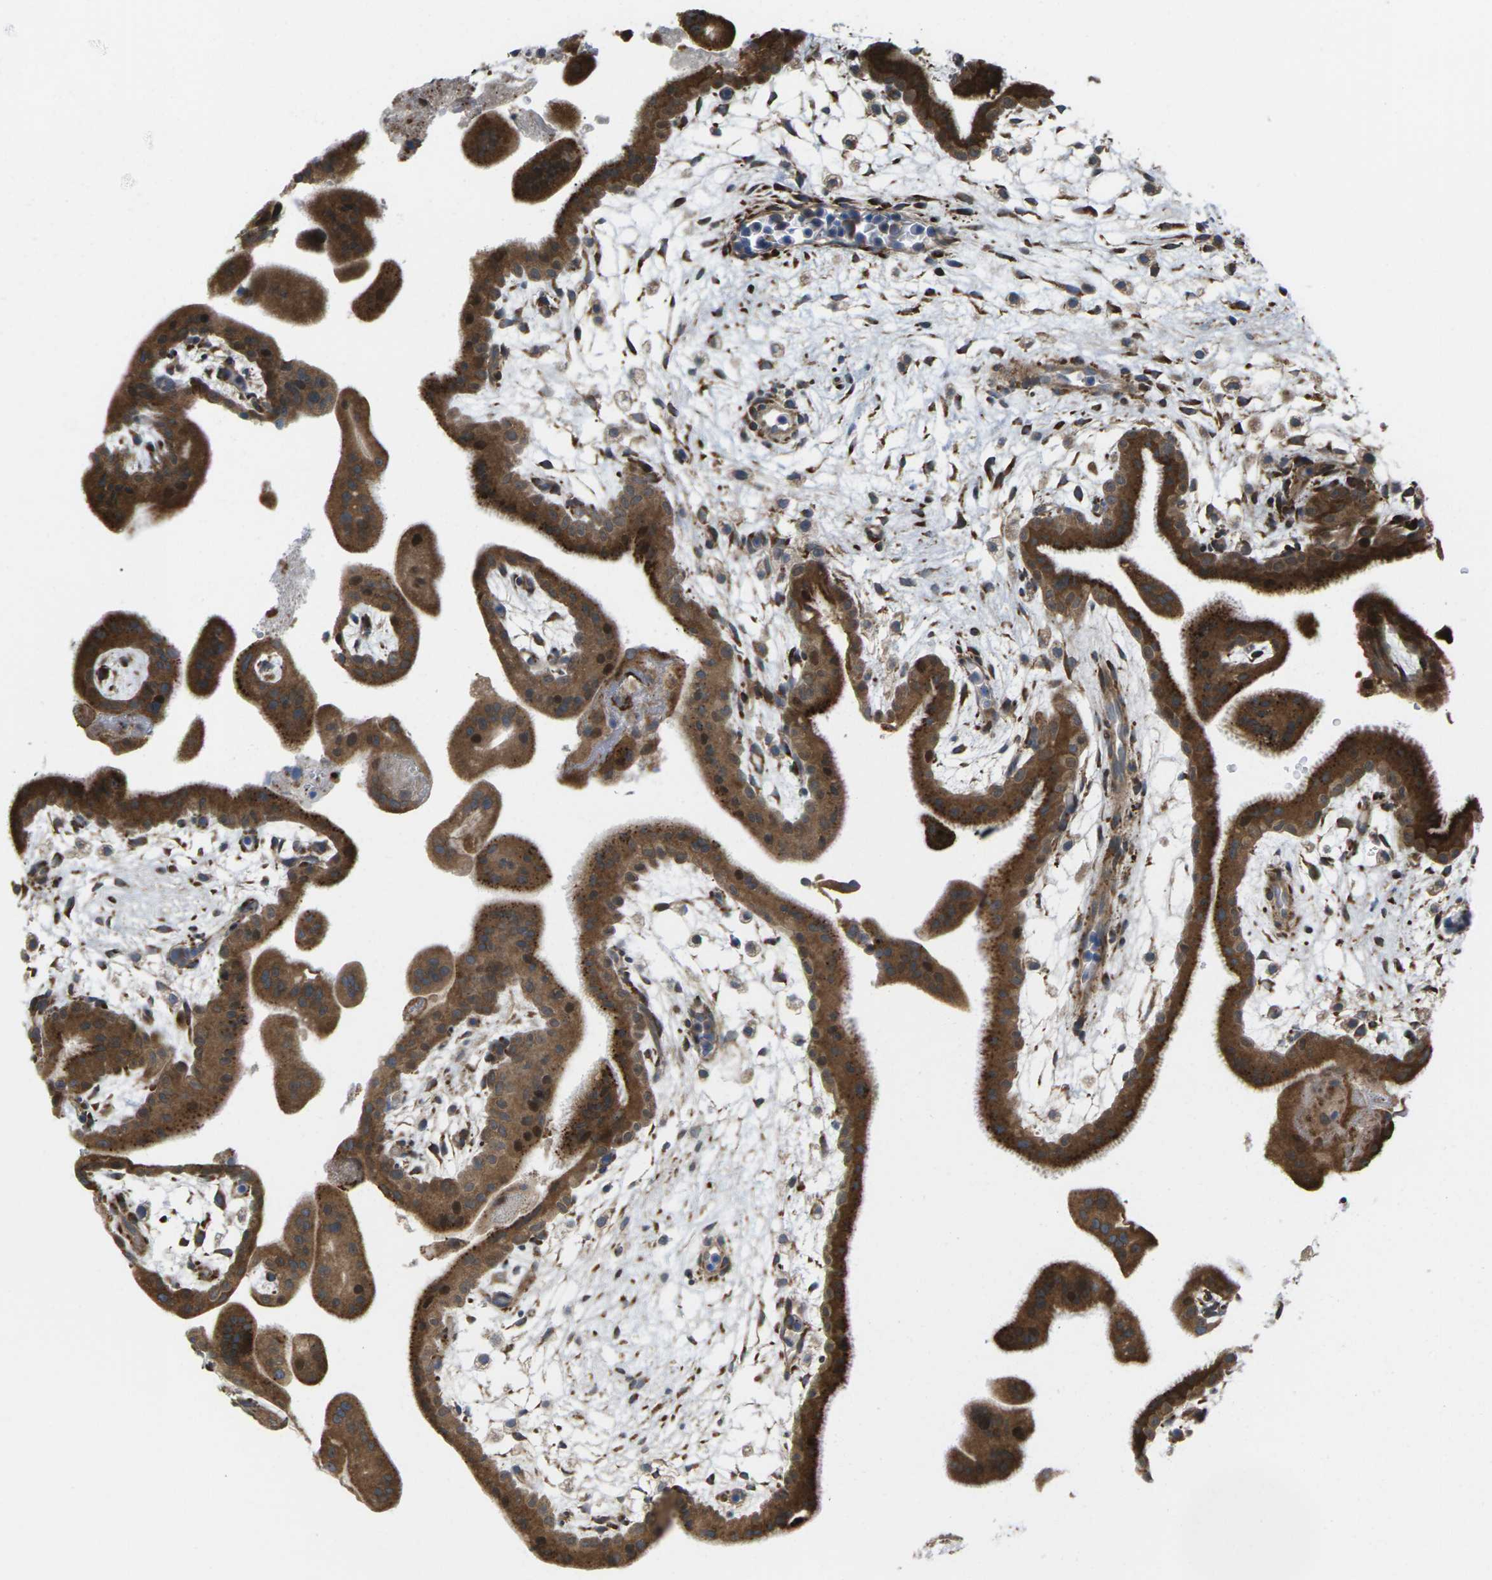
{"staining": {"intensity": "moderate", "quantity": ">75%", "location": "cytoplasmic/membranous"}, "tissue": "placenta", "cell_type": "Decidual cells", "image_type": "normal", "snomed": [{"axis": "morphology", "description": "Normal tissue, NOS"}, {"axis": "topography", "description": "Placenta"}], "caption": "Benign placenta shows moderate cytoplasmic/membranous staining in approximately >75% of decidual cells (brown staining indicates protein expression, while blue staining denotes nuclei)..", "gene": "ROBO1", "patient": {"sex": "female", "age": 35}}